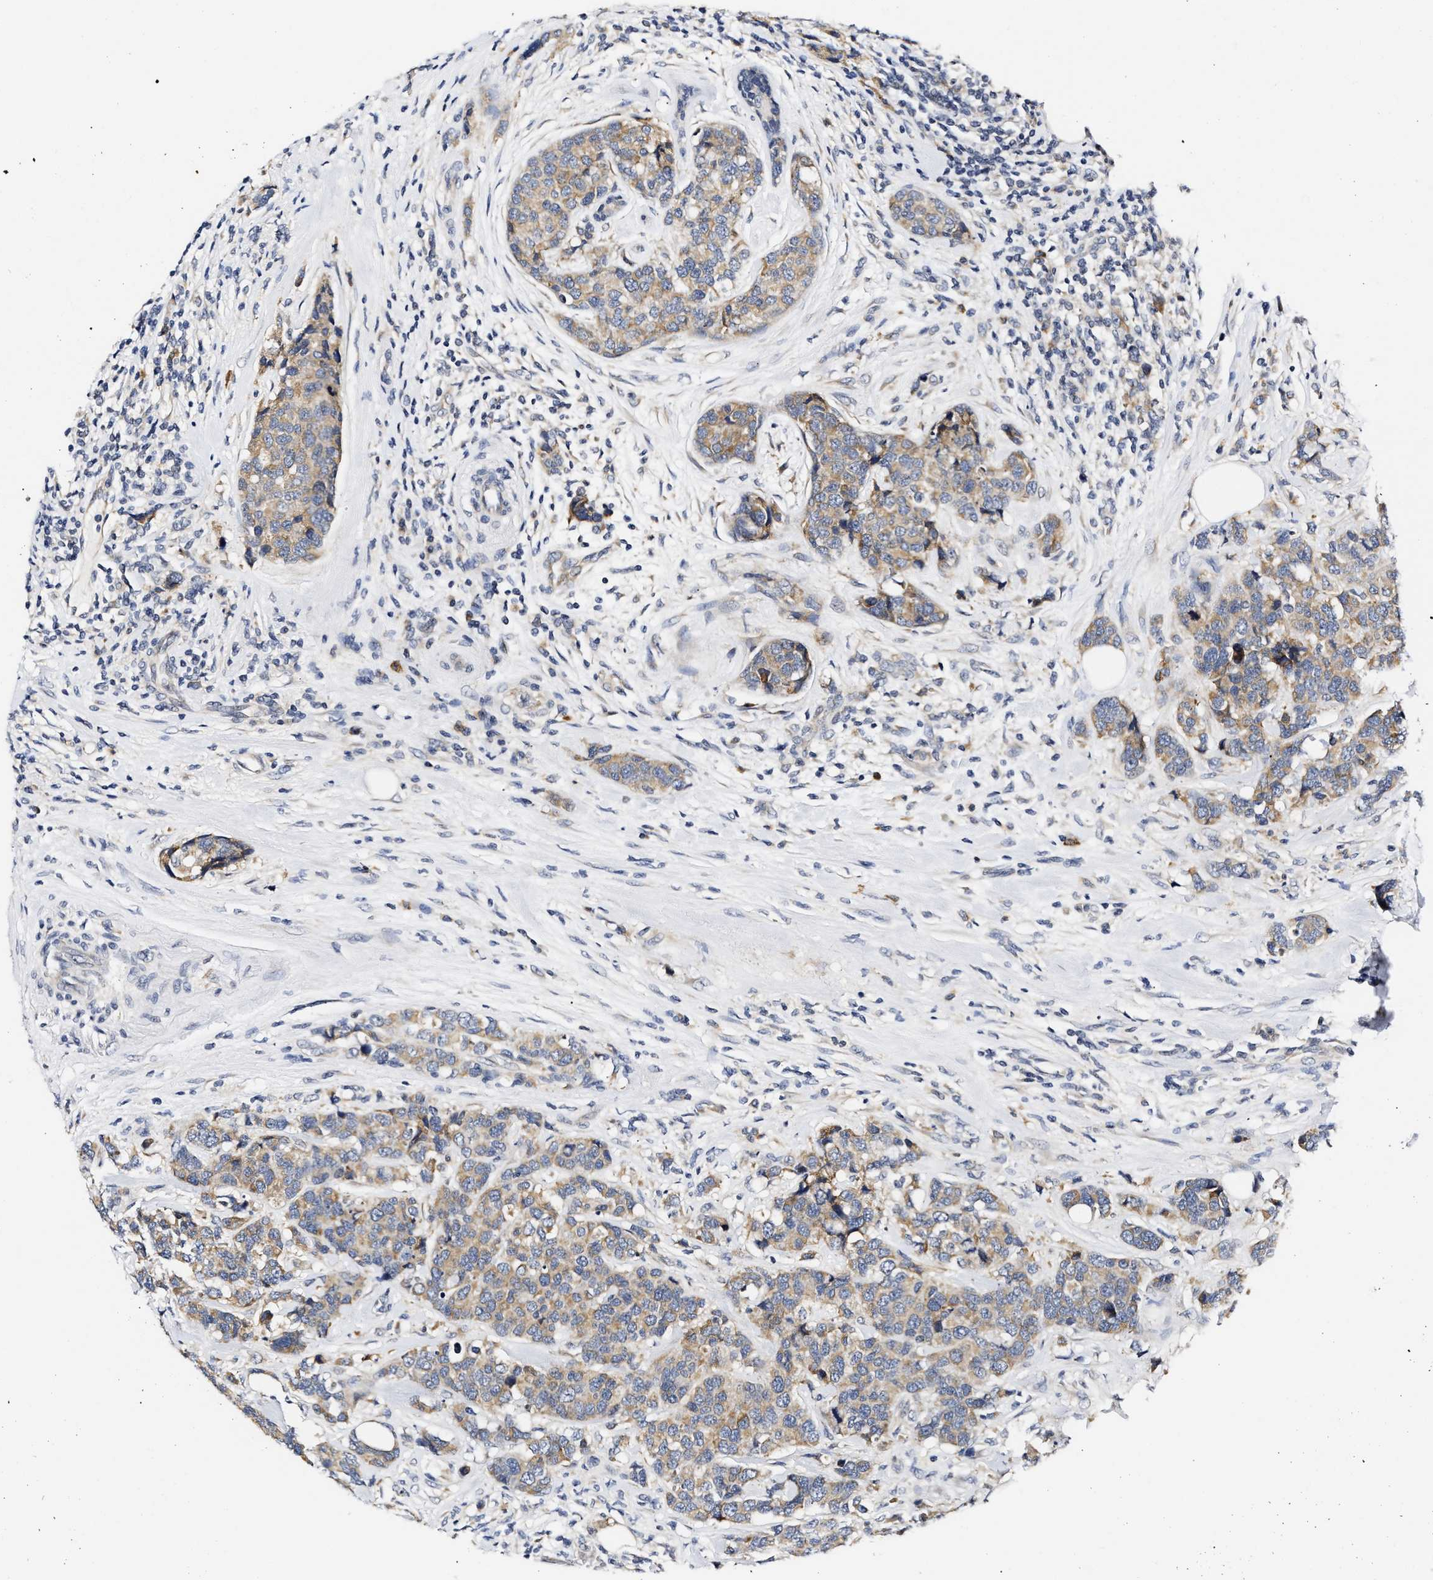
{"staining": {"intensity": "moderate", "quantity": ">75%", "location": "cytoplasmic/membranous"}, "tissue": "breast cancer", "cell_type": "Tumor cells", "image_type": "cancer", "snomed": [{"axis": "morphology", "description": "Lobular carcinoma"}, {"axis": "topography", "description": "Breast"}], "caption": "Immunohistochemical staining of human breast lobular carcinoma reveals medium levels of moderate cytoplasmic/membranous staining in approximately >75% of tumor cells.", "gene": "RINT1", "patient": {"sex": "female", "age": 59}}